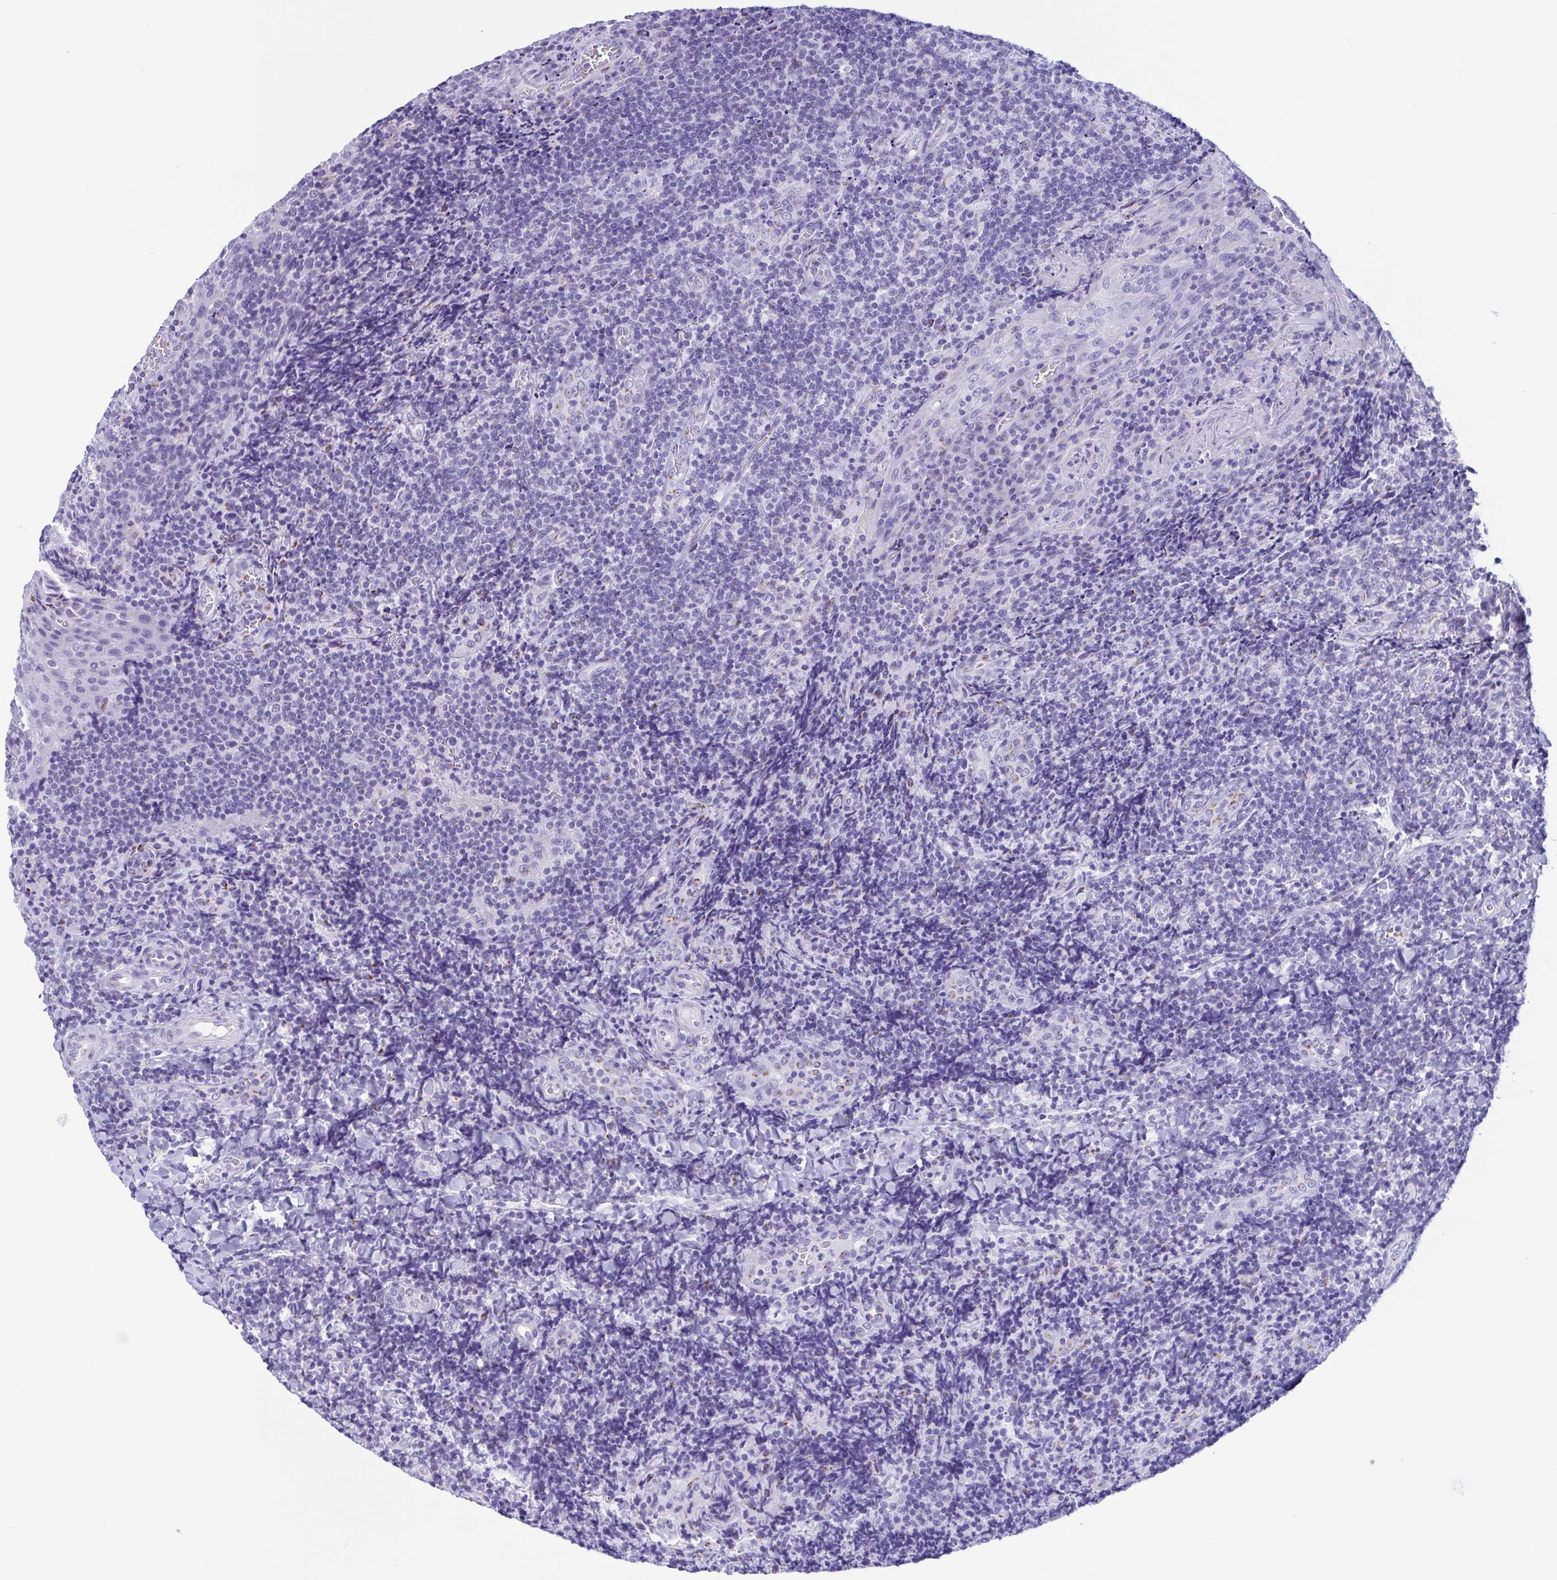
{"staining": {"intensity": "negative", "quantity": "none", "location": "none"}, "tissue": "tonsil", "cell_type": "Germinal center cells", "image_type": "normal", "snomed": [{"axis": "morphology", "description": "Normal tissue, NOS"}, {"axis": "topography", "description": "Tonsil"}], "caption": "There is no significant staining in germinal center cells of tonsil. (DAB immunohistochemistry visualized using brightfield microscopy, high magnification).", "gene": "SULT1B1", "patient": {"sex": "male", "age": 17}}